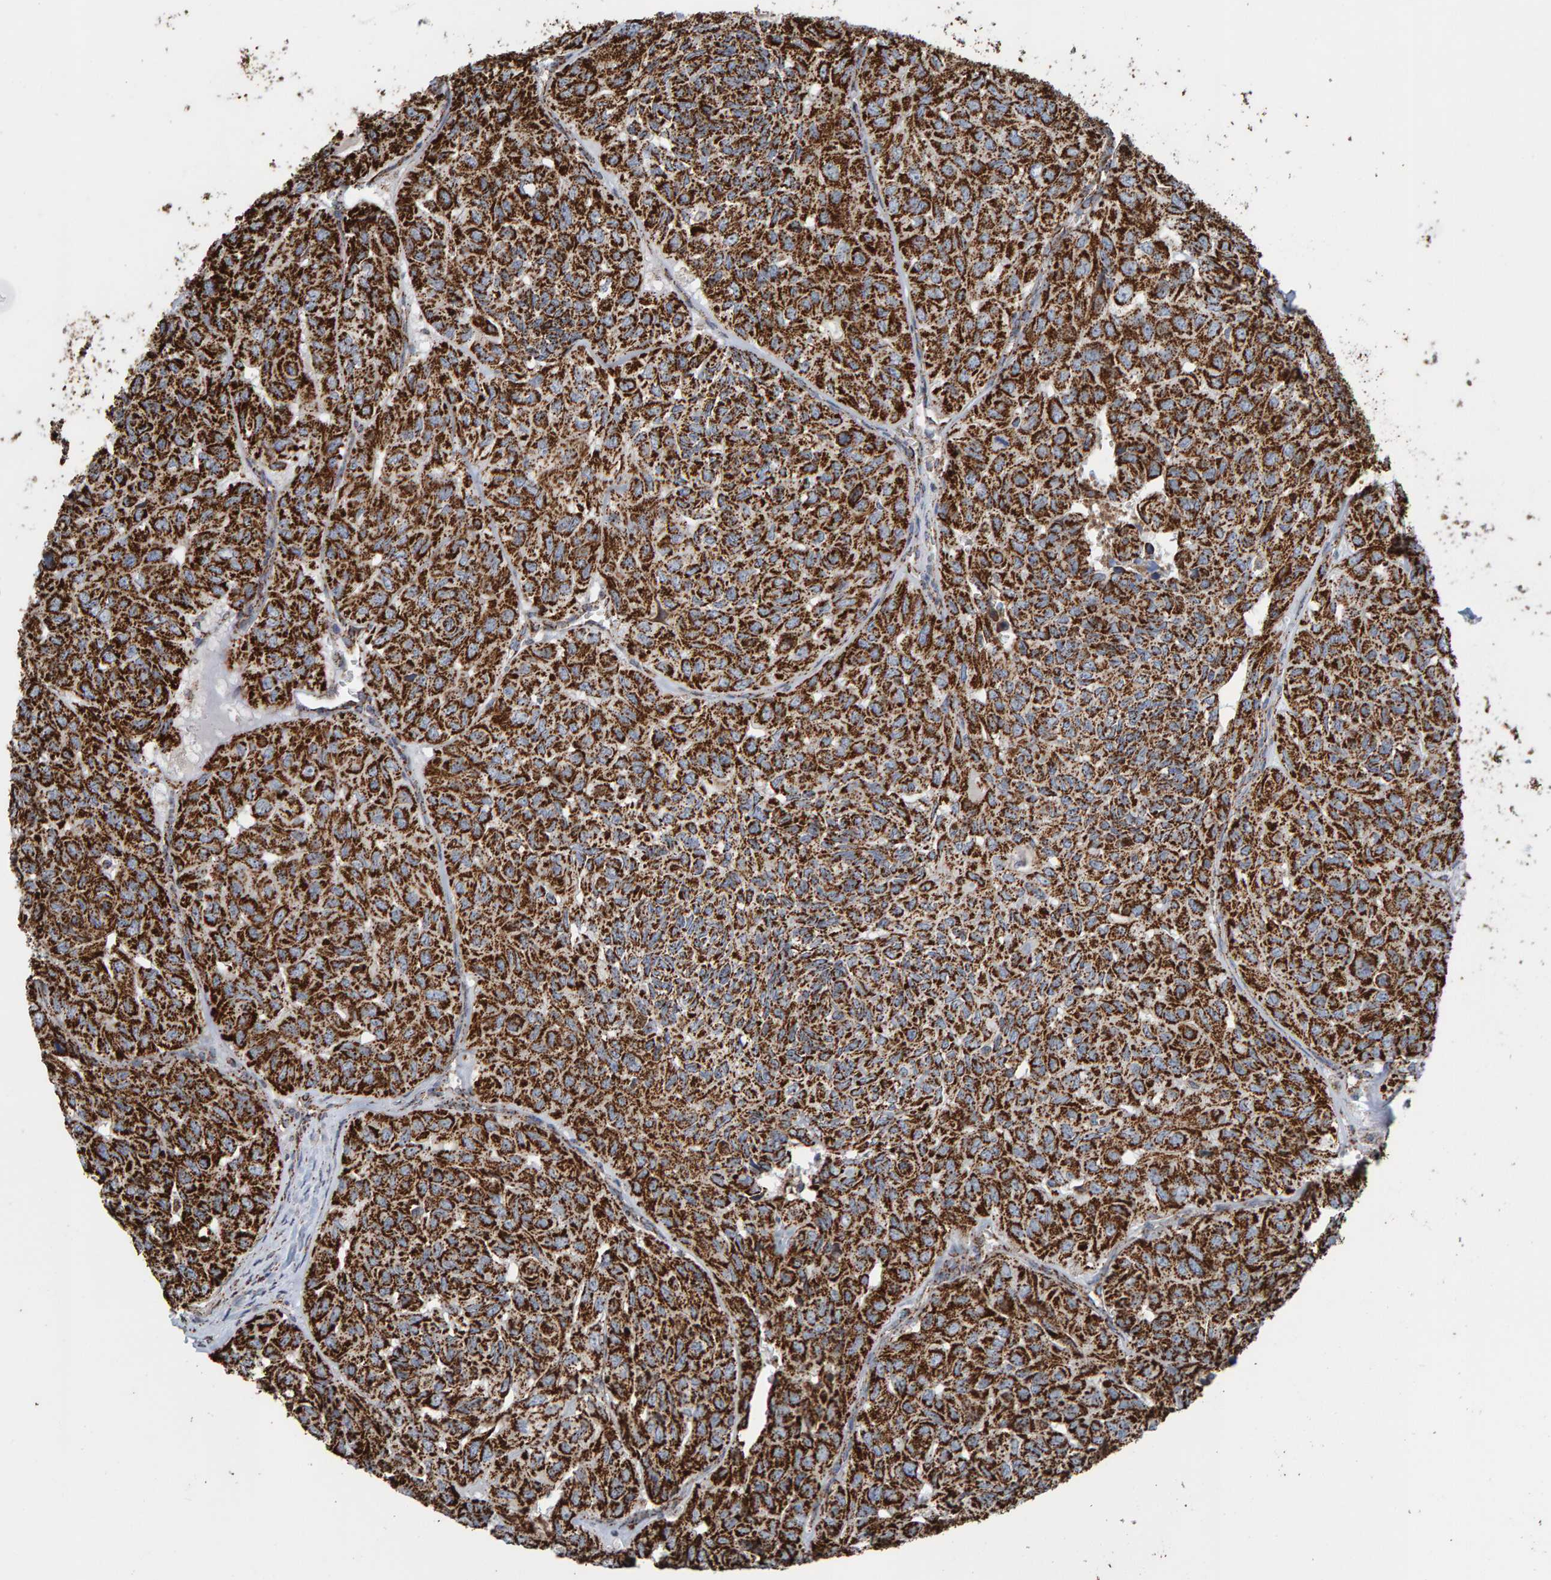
{"staining": {"intensity": "strong", "quantity": ">75%", "location": "cytoplasmic/membranous"}, "tissue": "head and neck cancer", "cell_type": "Tumor cells", "image_type": "cancer", "snomed": [{"axis": "morphology", "description": "Adenocarcinoma, NOS"}, {"axis": "topography", "description": "Salivary gland, NOS"}, {"axis": "topography", "description": "Head-Neck"}], "caption": "DAB (3,3'-diaminobenzidine) immunohistochemical staining of head and neck adenocarcinoma demonstrates strong cytoplasmic/membranous protein expression in approximately >75% of tumor cells.", "gene": "MRPL45", "patient": {"sex": "female", "age": 76}}